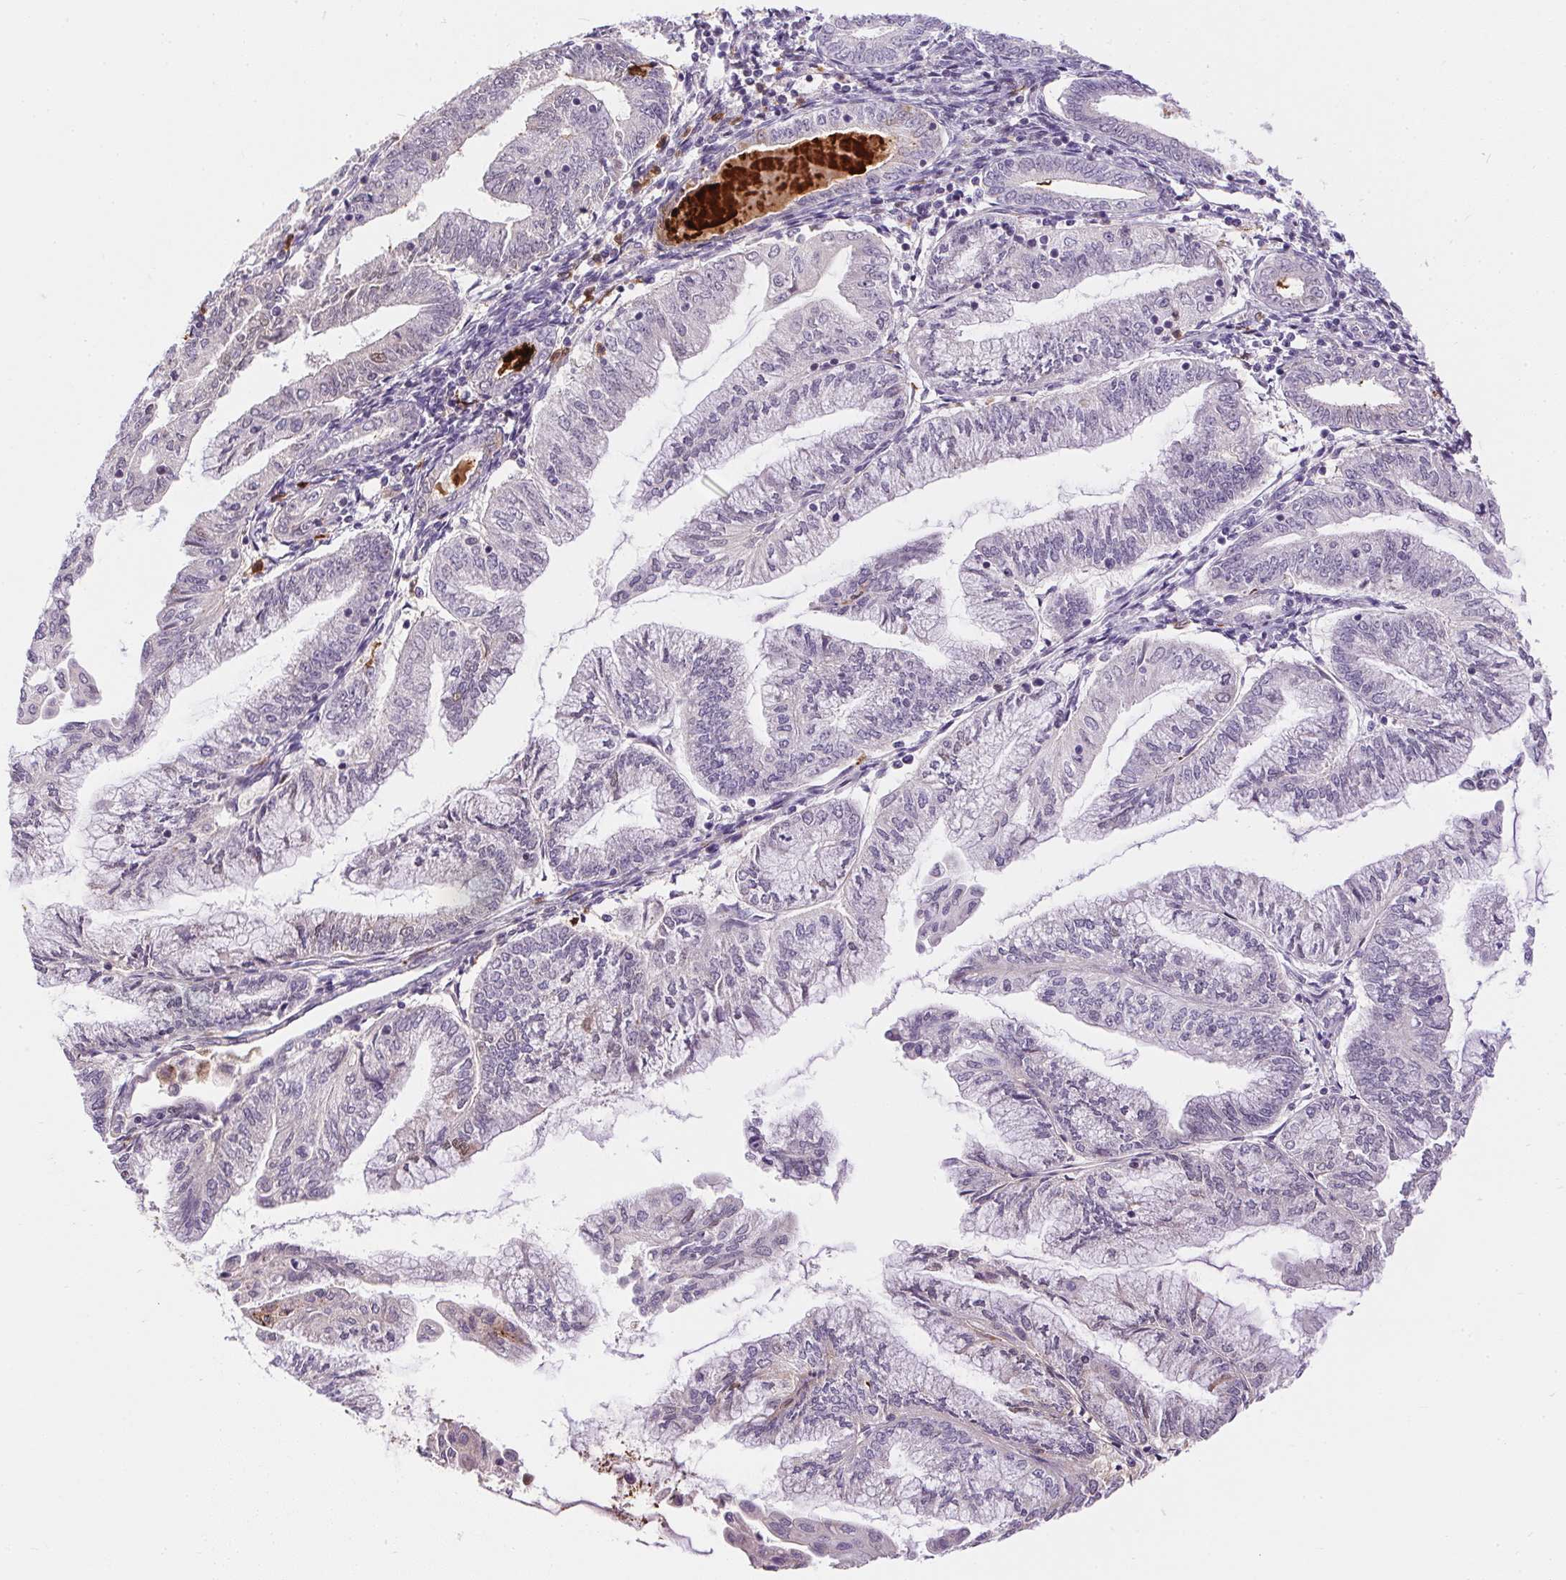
{"staining": {"intensity": "negative", "quantity": "none", "location": "none"}, "tissue": "endometrial cancer", "cell_type": "Tumor cells", "image_type": "cancer", "snomed": [{"axis": "morphology", "description": "Adenocarcinoma, NOS"}, {"axis": "topography", "description": "Endometrium"}], "caption": "DAB immunohistochemical staining of human endometrial cancer reveals no significant positivity in tumor cells.", "gene": "ORM1", "patient": {"sex": "female", "age": 55}}